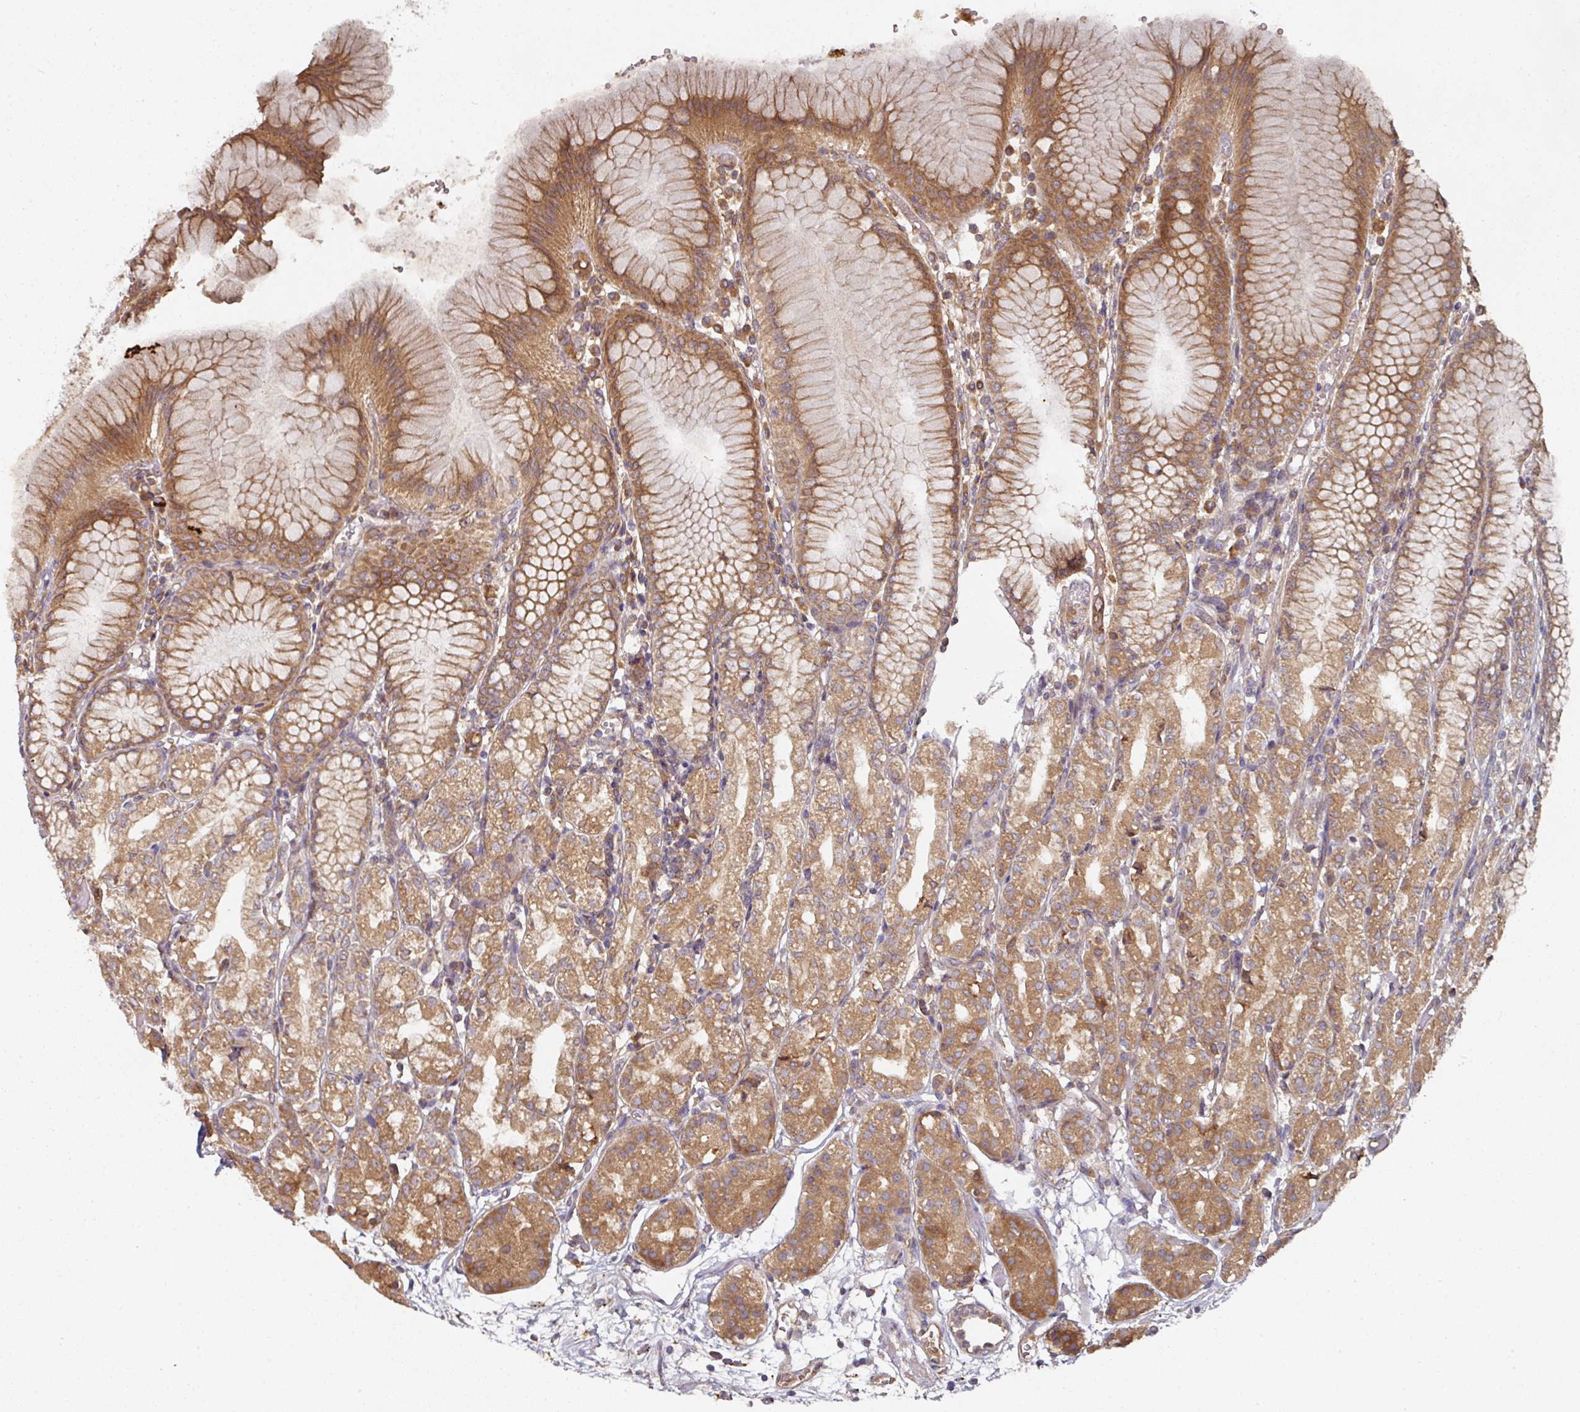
{"staining": {"intensity": "moderate", "quantity": ">75%", "location": "cytoplasmic/membranous"}, "tissue": "stomach", "cell_type": "Glandular cells", "image_type": "normal", "snomed": [{"axis": "morphology", "description": "Normal tissue, NOS"}, {"axis": "topography", "description": "Stomach"}], "caption": "Moderate cytoplasmic/membranous expression for a protein is present in approximately >75% of glandular cells of unremarkable stomach using immunohistochemistry.", "gene": "CEP95", "patient": {"sex": "female", "age": 57}}